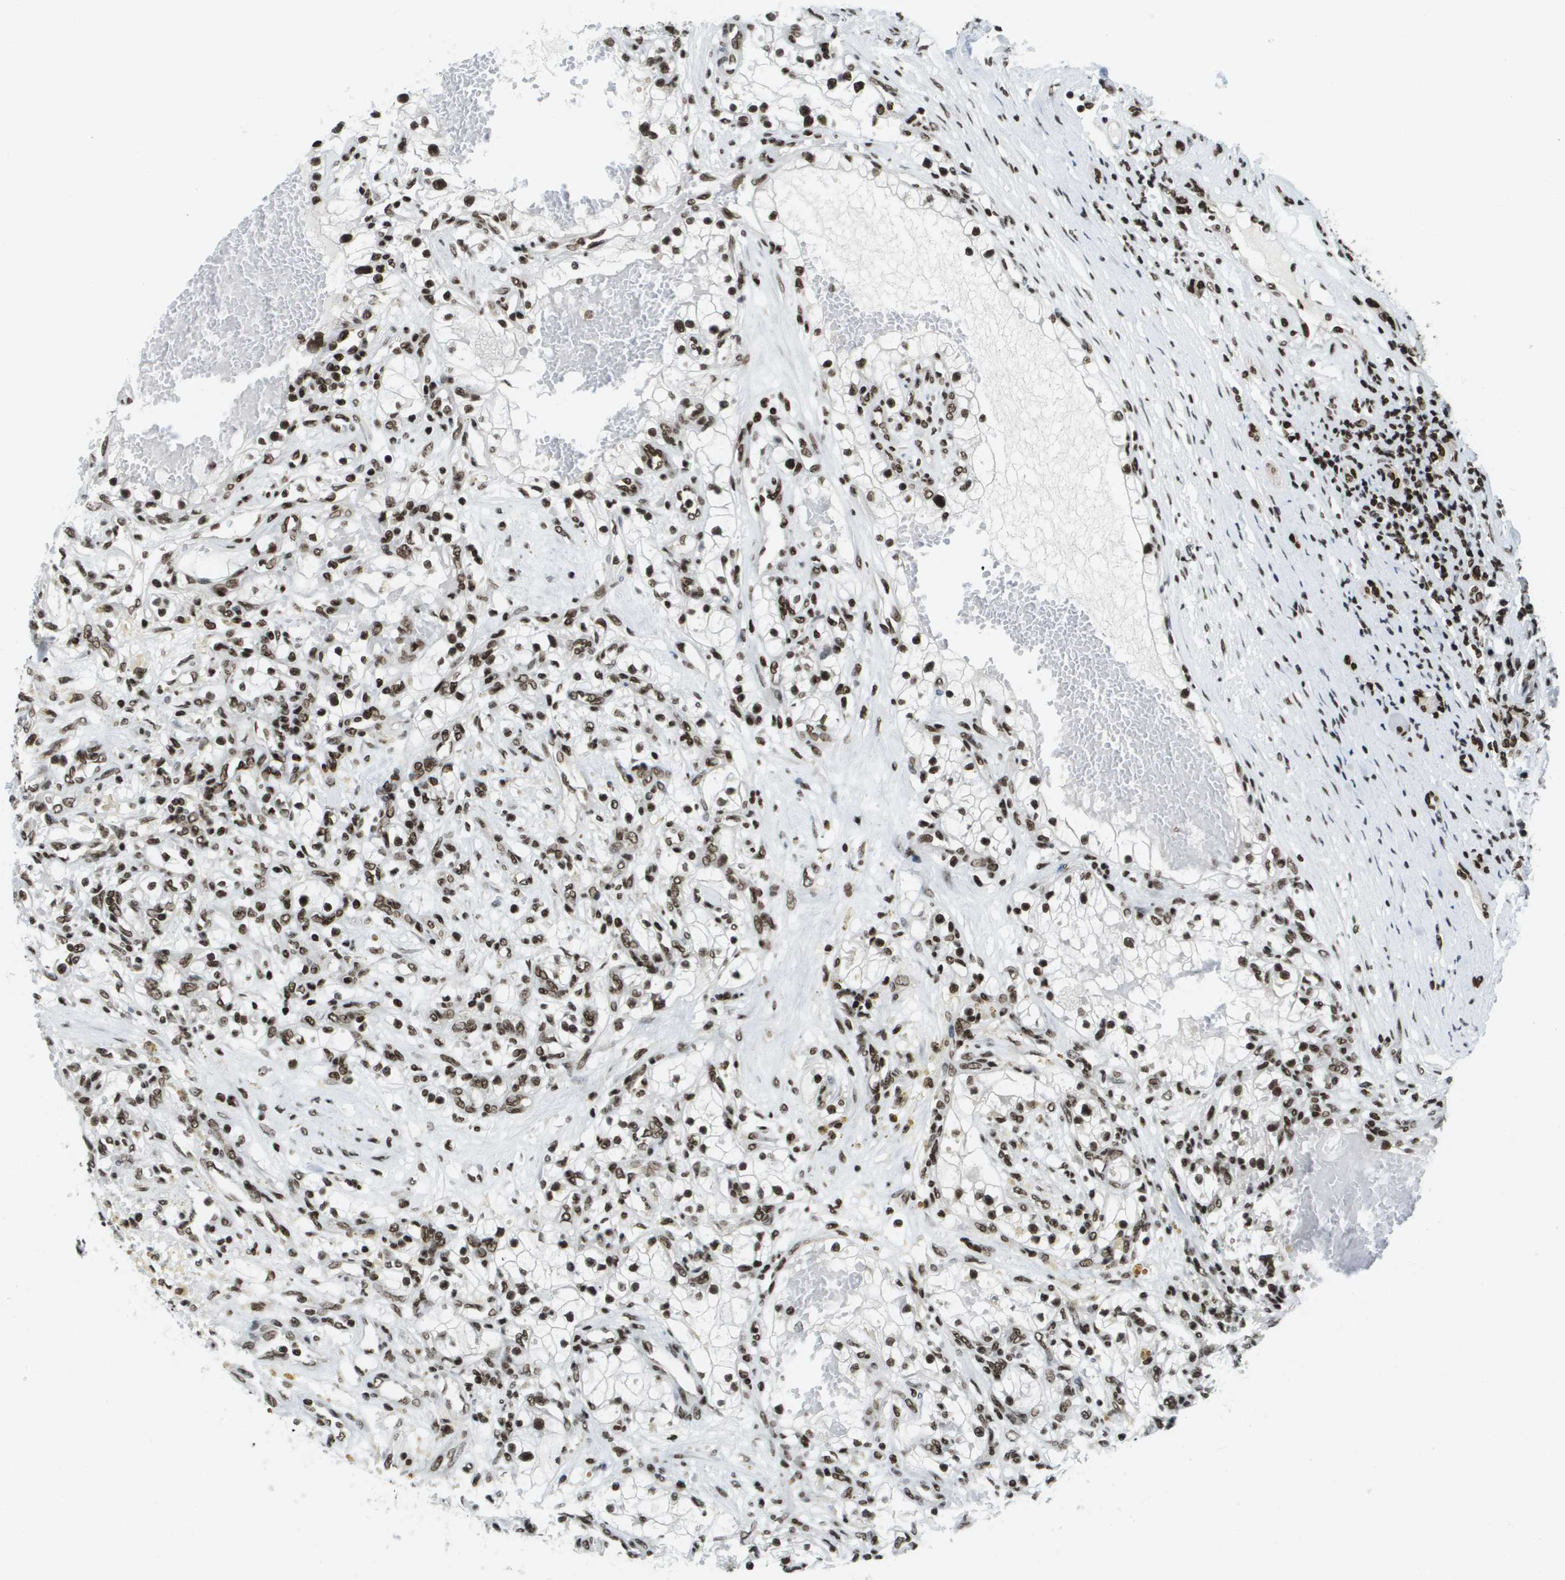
{"staining": {"intensity": "moderate", "quantity": ">75%", "location": "nuclear"}, "tissue": "renal cancer", "cell_type": "Tumor cells", "image_type": "cancer", "snomed": [{"axis": "morphology", "description": "Adenocarcinoma, NOS"}, {"axis": "topography", "description": "Kidney"}], "caption": "A brown stain shows moderate nuclear positivity of a protein in renal cancer tumor cells.", "gene": "GLYR1", "patient": {"sex": "male", "age": 68}}